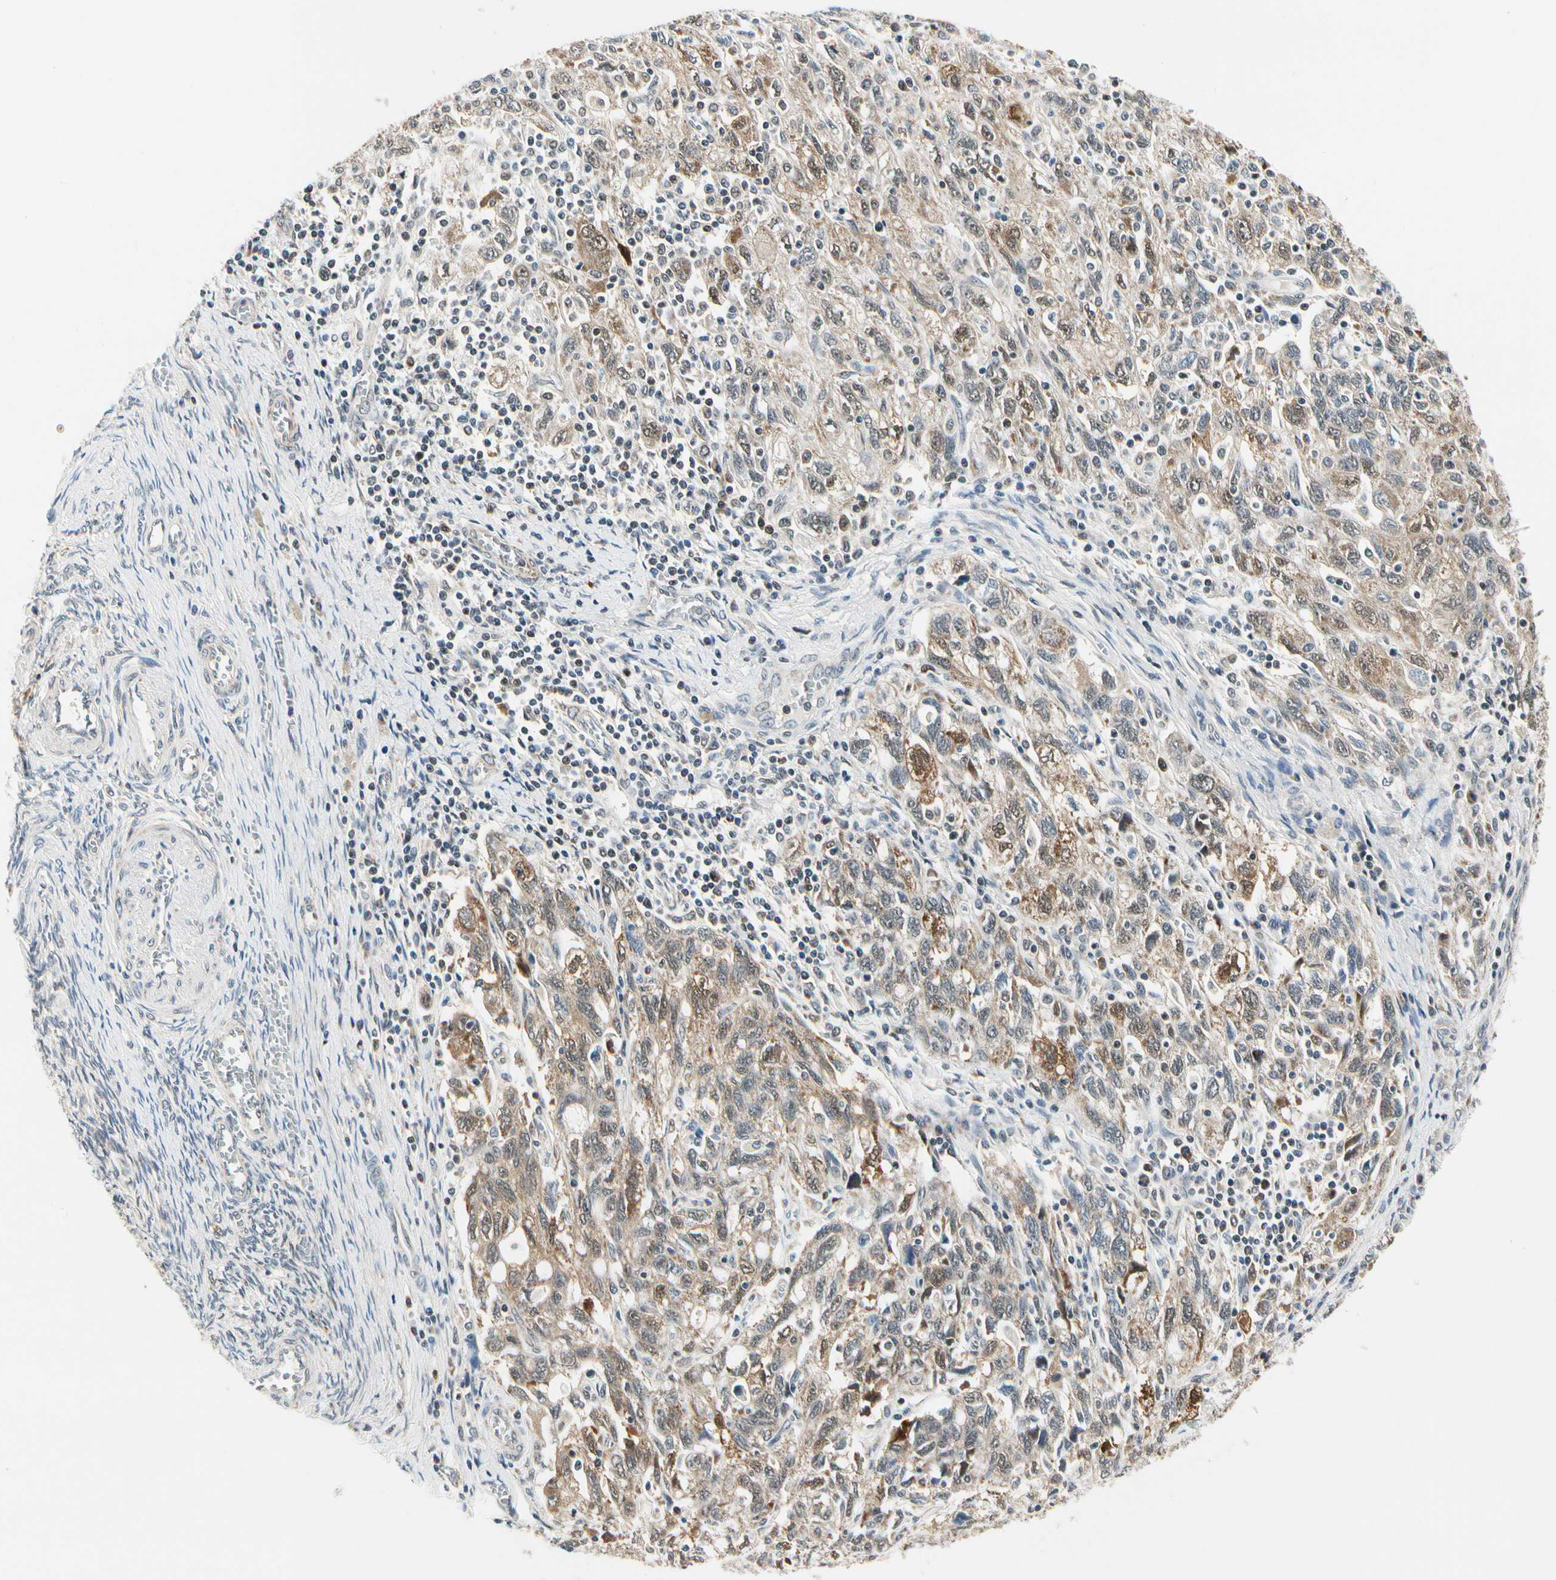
{"staining": {"intensity": "moderate", "quantity": "25%-75%", "location": "cytoplasmic/membranous"}, "tissue": "ovarian cancer", "cell_type": "Tumor cells", "image_type": "cancer", "snomed": [{"axis": "morphology", "description": "Carcinoma, NOS"}, {"axis": "morphology", "description": "Cystadenocarcinoma, serous, NOS"}, {"axis": "topography", "description": "Ovary"}], "caption": "Human ovarian serous cystadenocarcinoma stained with a protein marker demonstrates moderate staining in tumor cells.", "gene": "PDK2", "patient": {"sex": "female", "age": 69}}